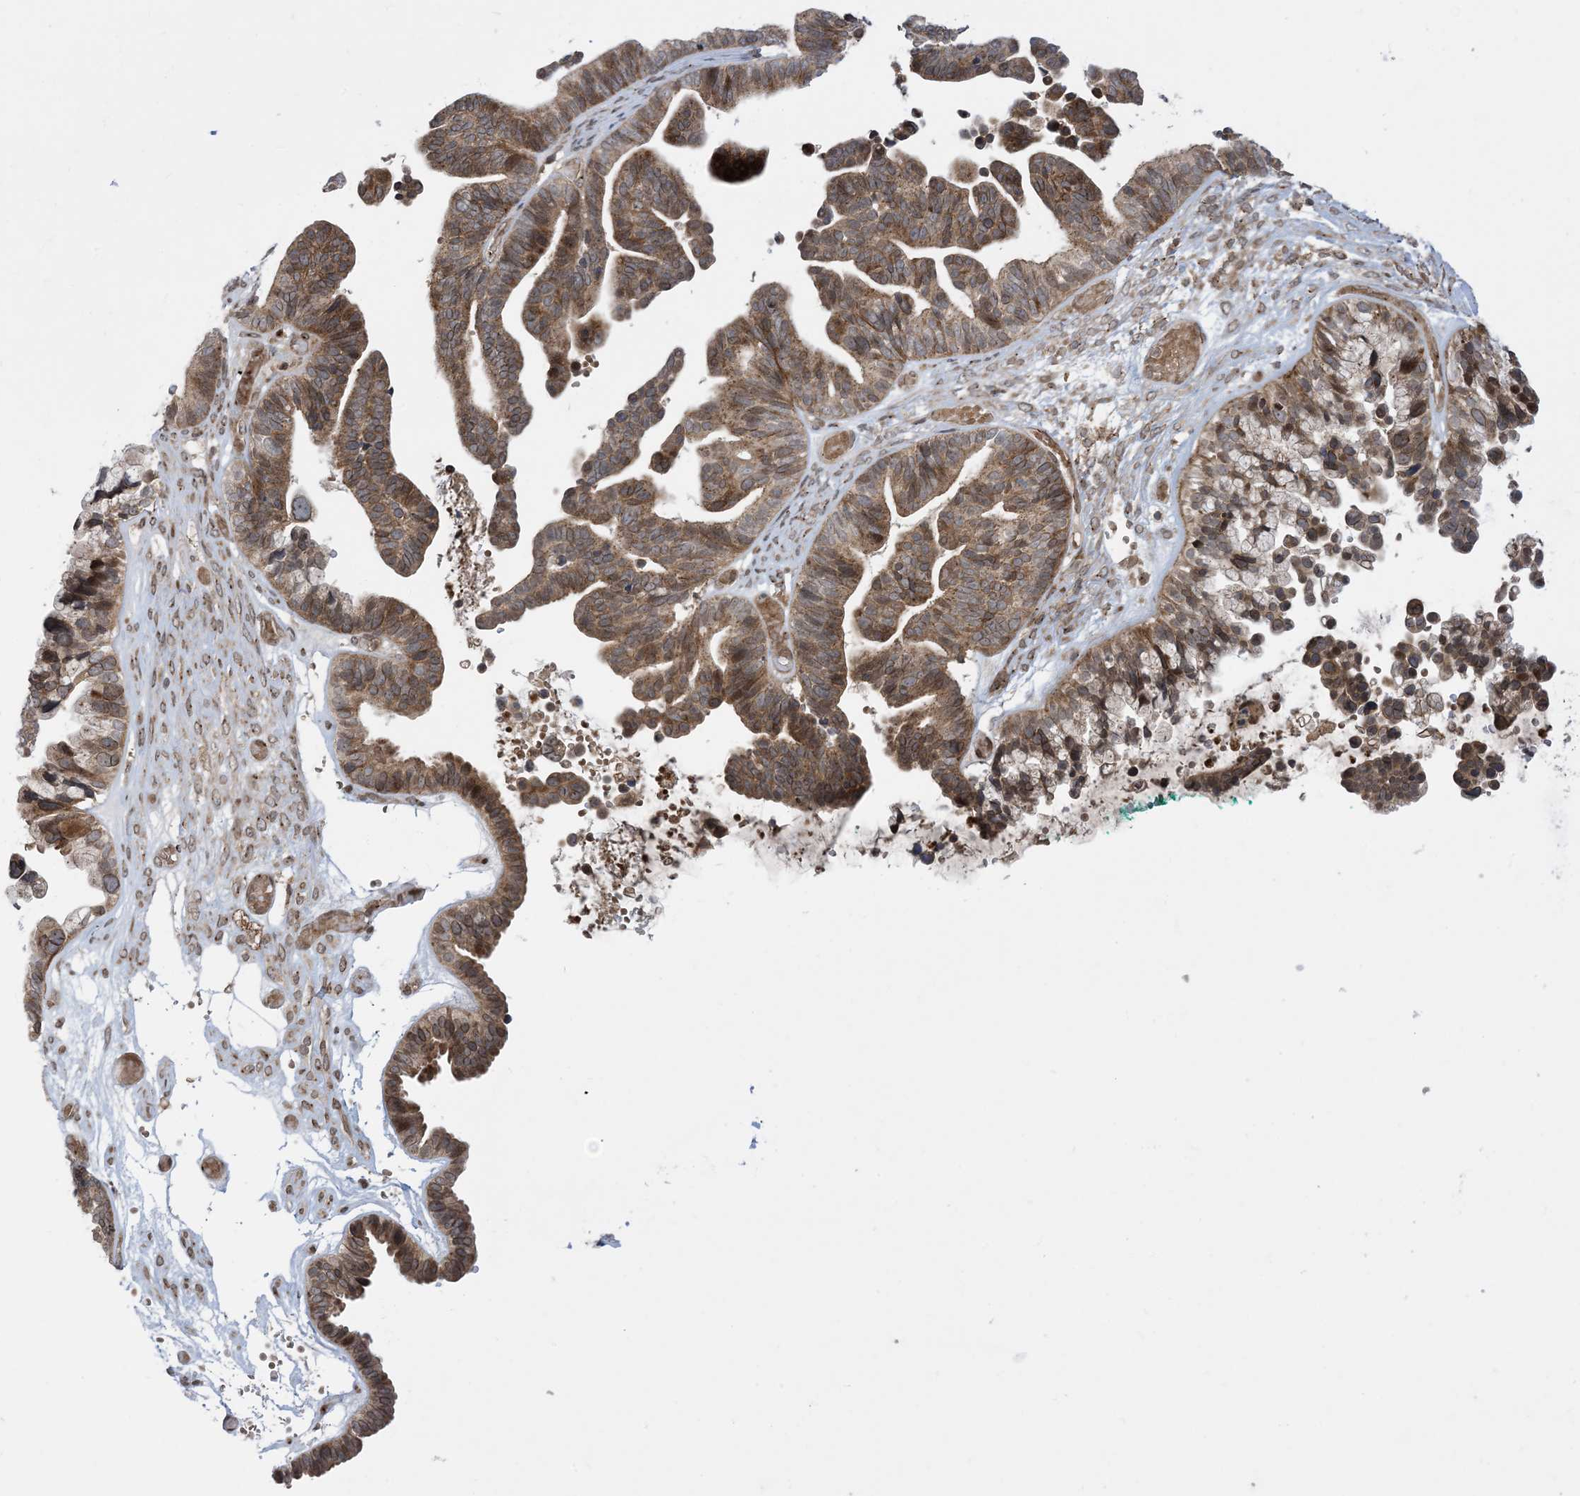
{"staining": {"intensity": "moderate", "quantity": ">75%", "location": "cytoplasmic/membranous"}, "tissue": "ovarian cancer", "cell_type": "Tumor cells", "image_type": "cancer", "snomed": [{"axis": "morphology", "description": "Cystadenocarcinoma, serous, NOS"}, {"axis": "topography", "description": "Ovary"}], "caption": "Ovarian serous cystadenocarcinoma tissue demonstrates moderate cytoplasmic/membranous staining in approximately >75% of tumor cells, visualized by immunohistochemistry.", "gene": "CASP4", "patient": {"sex": "female", "age": 56}}